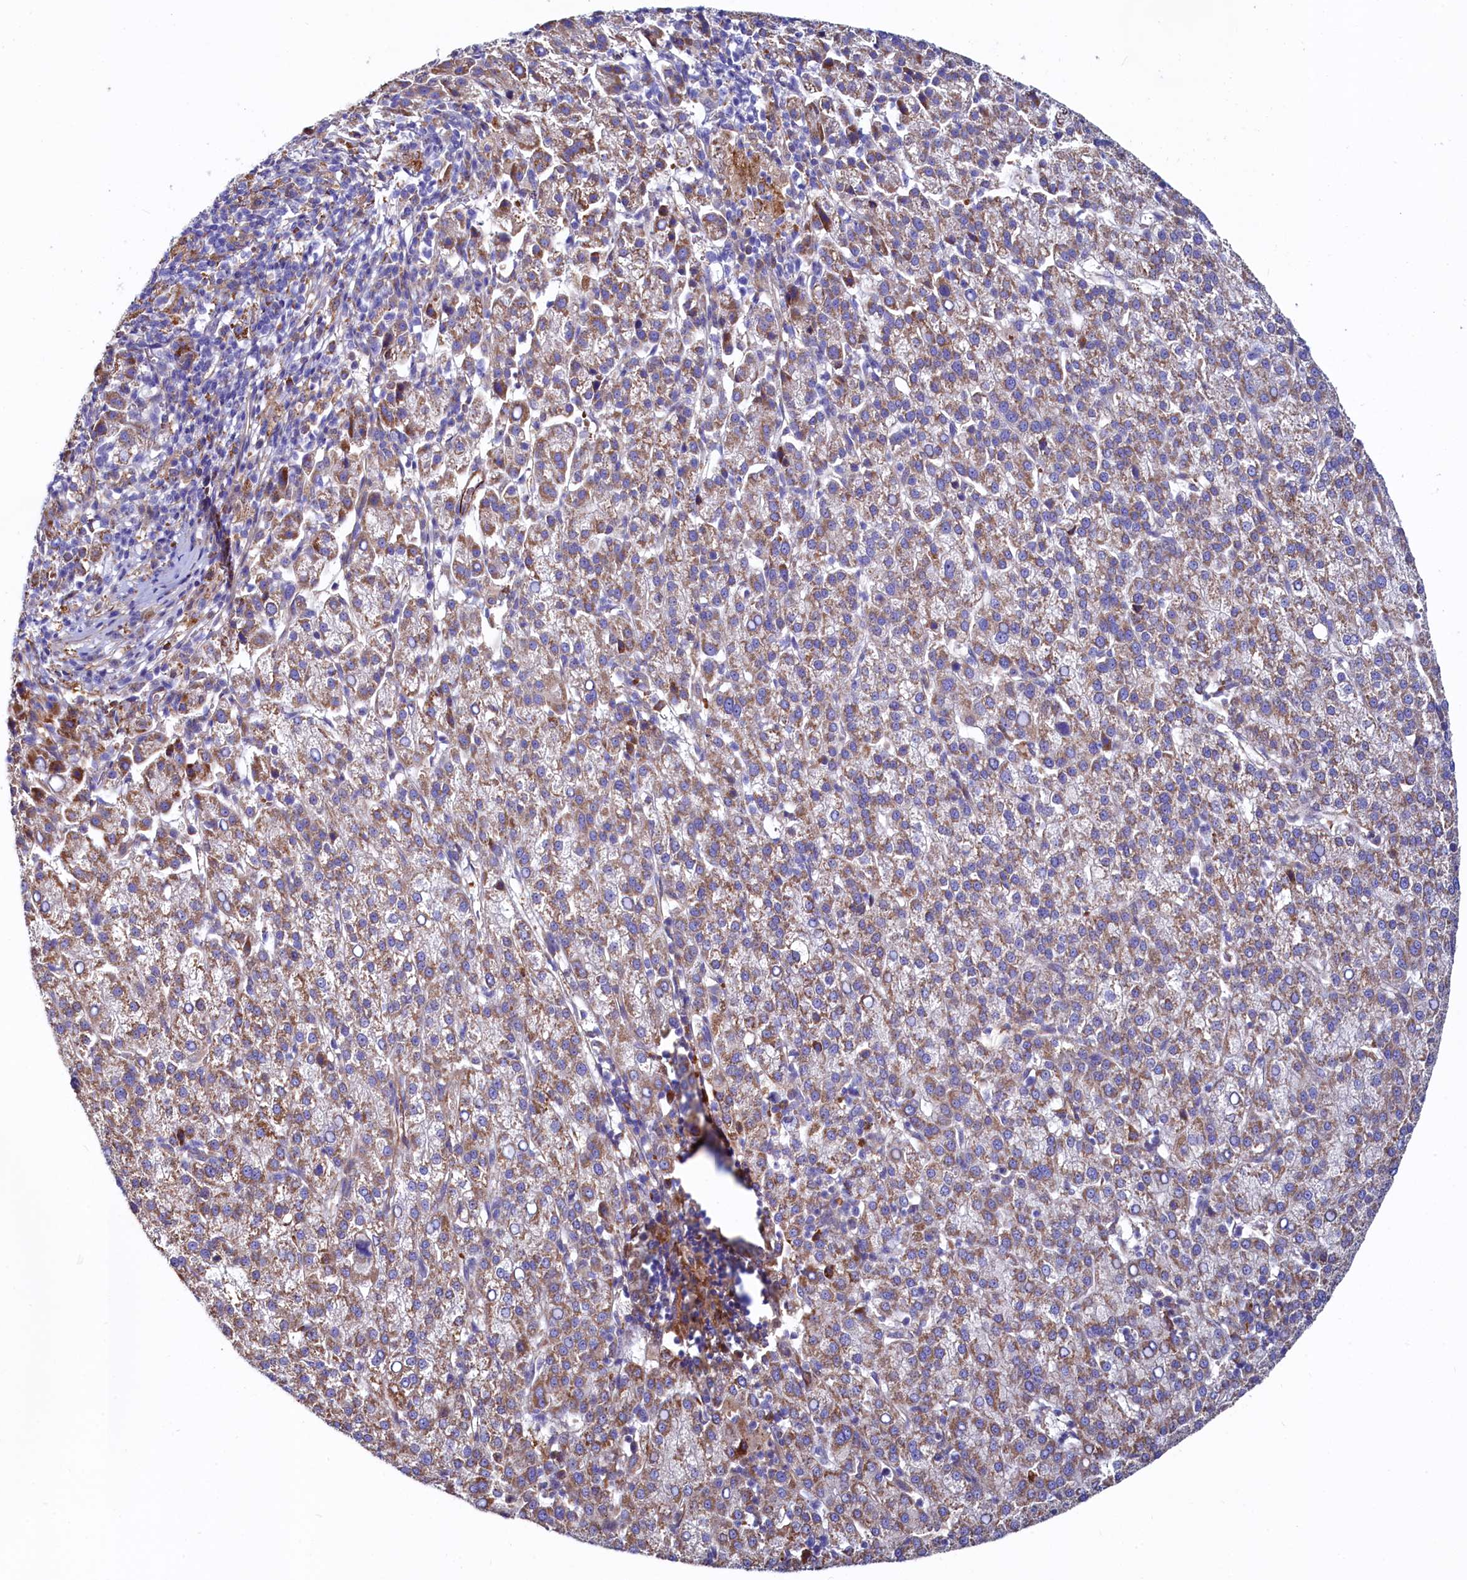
{"staining": {"intensity": "moderate", "quantity": "25%-75%", "location": "cytoplasmic/membranous"}, "tissue": "liver cancer", "cell_type": "Tumor cells", "image_type": "cancer", "snomed": [{"axis": "morphology", "description": "Carcinoma, Hepatocellular, NOS"}, {"axis": "topography", "description": "Liver"}], "caption": "Hepatocellular carcinoma (liver) was stained to show a protein in brown. There is medium levels of moderate cytoplasmic/membranous staining in approximately 25%-75% of tumor cells.", "gene": "ASTE1", "patient": {"sex": "female", "age": 58}}